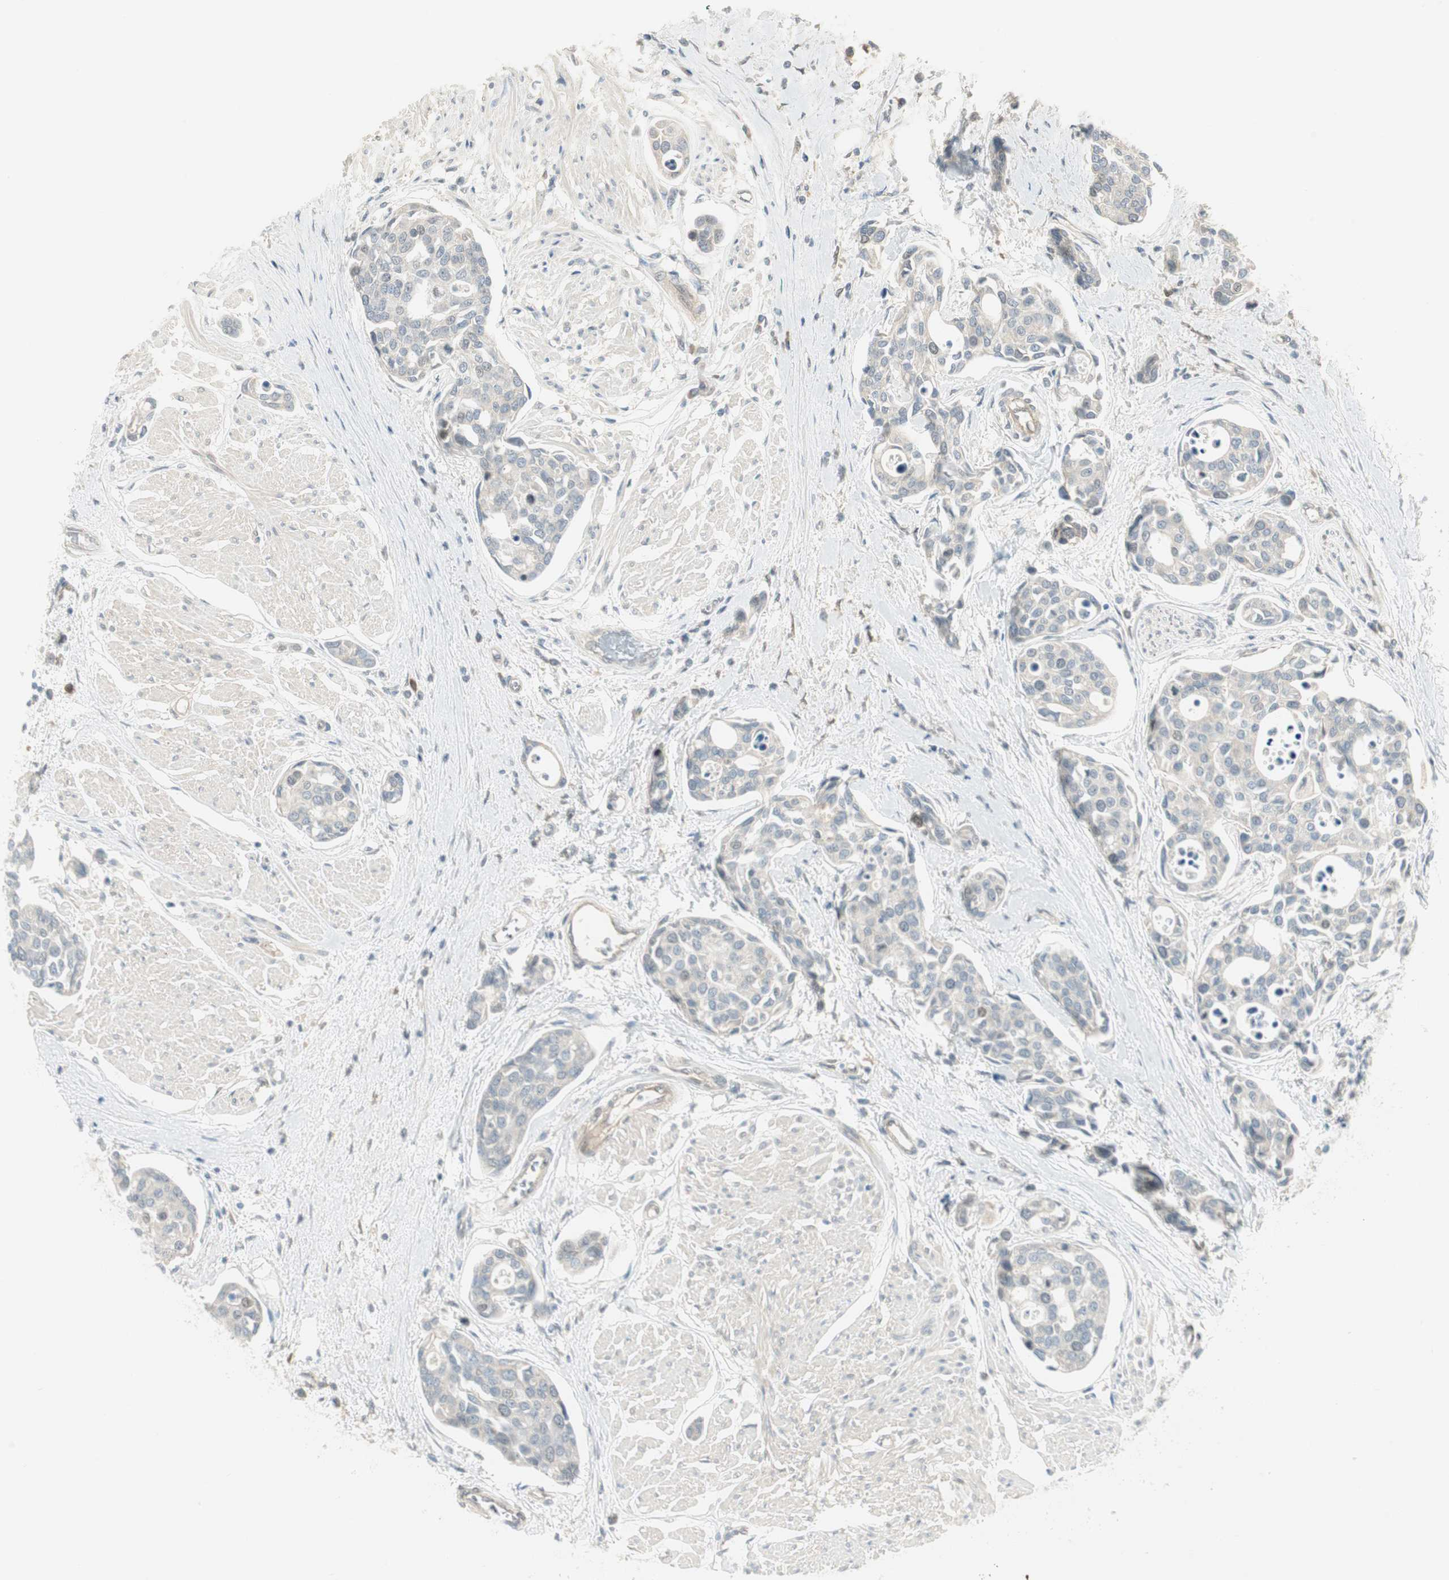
{"staining": {"intensity": "weak", "quantity": "<25%", "location": "cytoplasmic/membranous"}, "tissue": "urothelial cancer", "cell_type": "Tumor cells", "image_type": "cancer", "snomed": [{"axis": "morphology", "description": "Urothelial carcinoma, High grade"}, {"axis": "topography", "description": "Urinary bladder"}], "caption": "IHC histopathology image of neoplastic tissue: urothelial cancer stained with DAB (3,3'-diaminobenzidine) displays no significant protein positivity in tumor cells.", "gene": "STON1-GTF2A1L", "patient": {"sex": "male", "age": 78}}